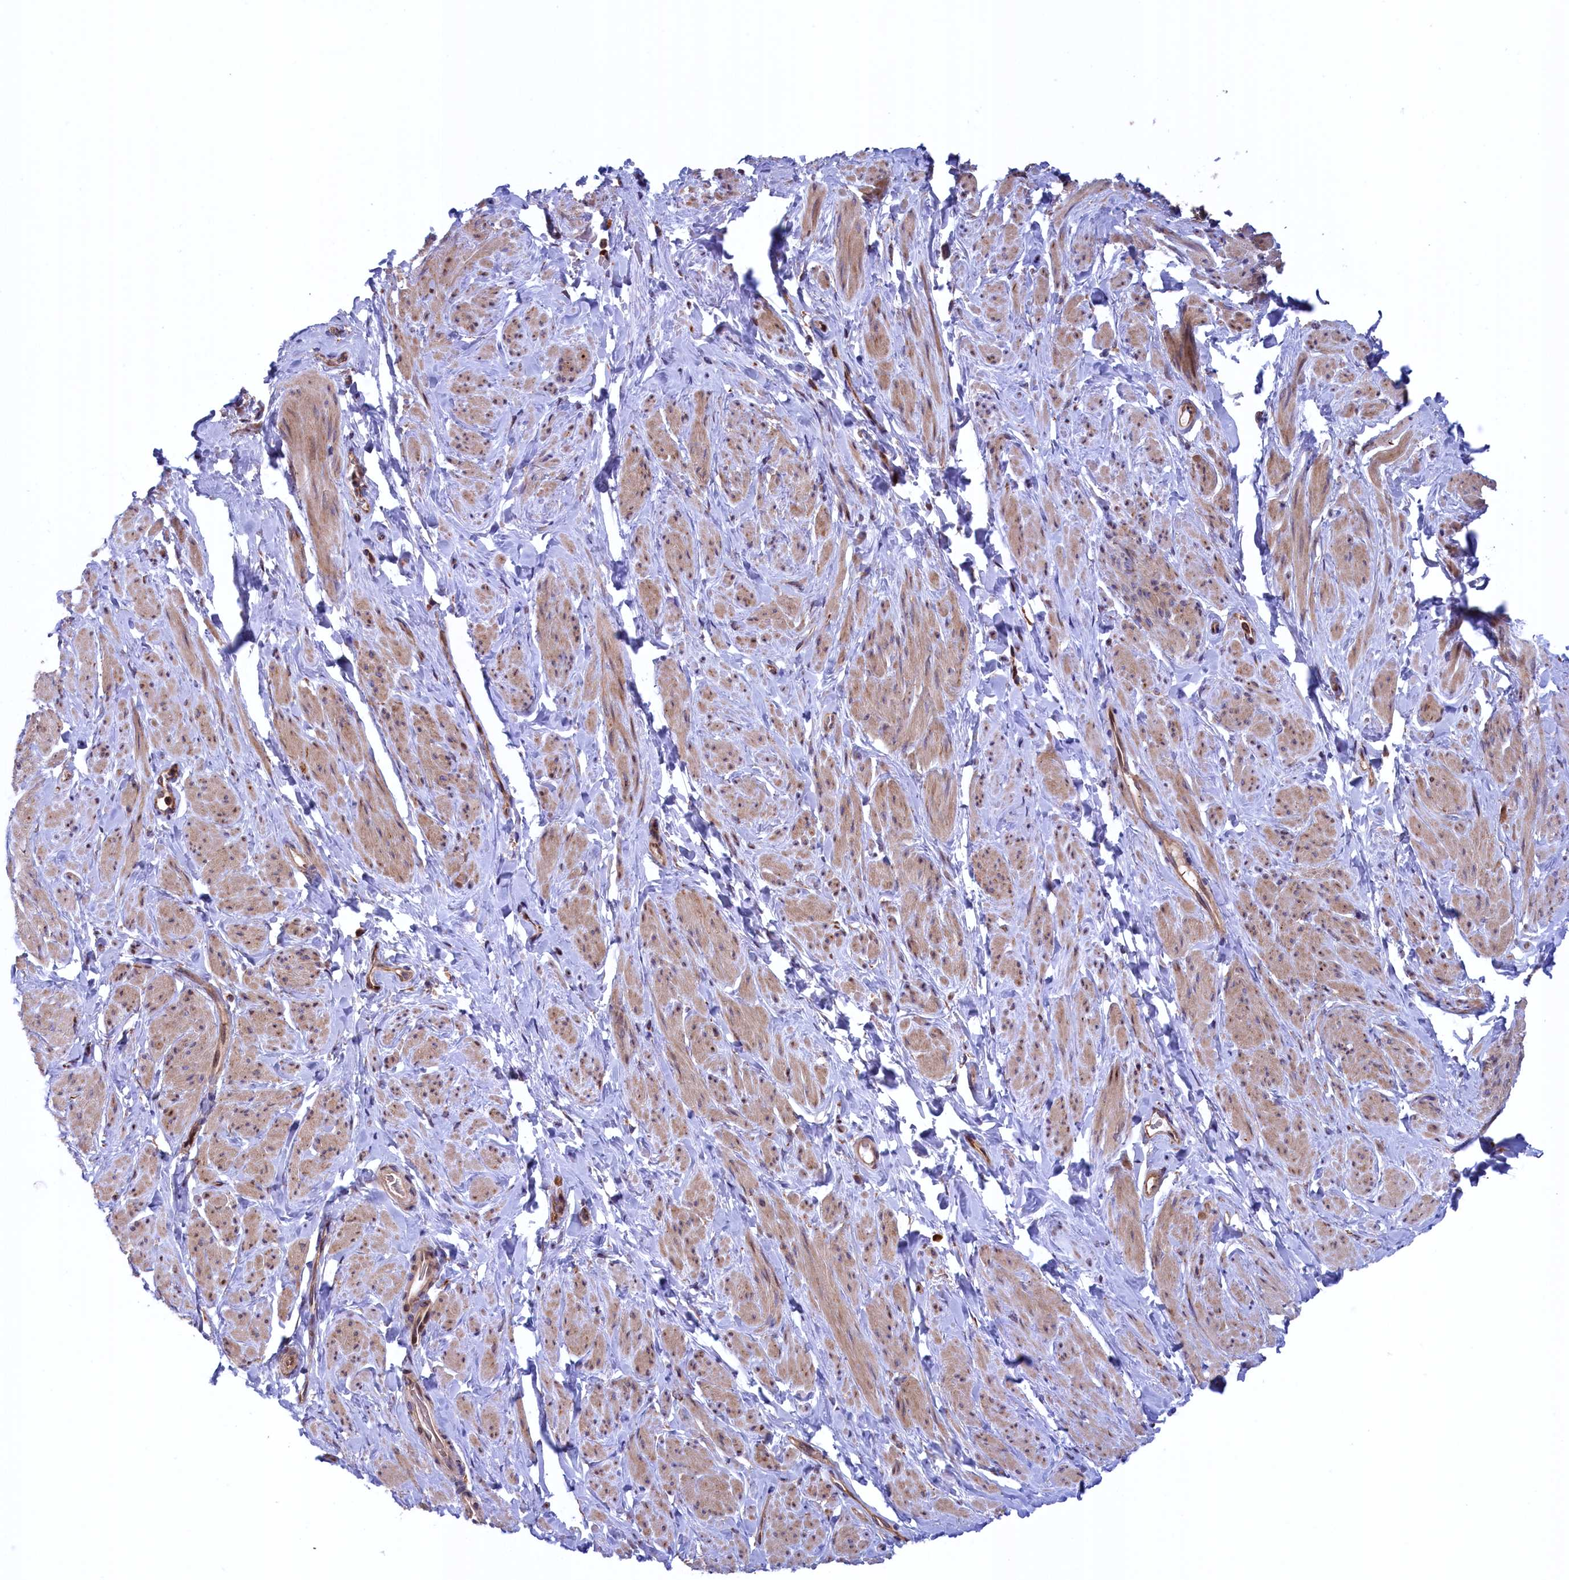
{"staining": {"intensity": "moderate", "quantity": "25%-75%", "location": "cytoplasmic/membranous"}, "tissue": "smooth muscle", "cell_type": "Smooth muscle cells", "image_type": "normal", "snomed": [{"axis": "morphology", "description": "Normal tissue, NOS"}, {"axis": "topography", "description": "Smooth muscle"}, {"axis": "topography", "description": "Peripheral nerve tissue"}], "caption": "Smooth muscle was stained to show a protein in brown. There is medium levels of moderate cytoplasmic/membranous positivity in about 25%-75% of smooth muscle cells. (DAB (3,3'-diaminobenzidine) IHC, brown staining for protein, blue staining for nuclei).", "gene": "PLA2G4C", "patient": {"sex": "male", "age": 69}}